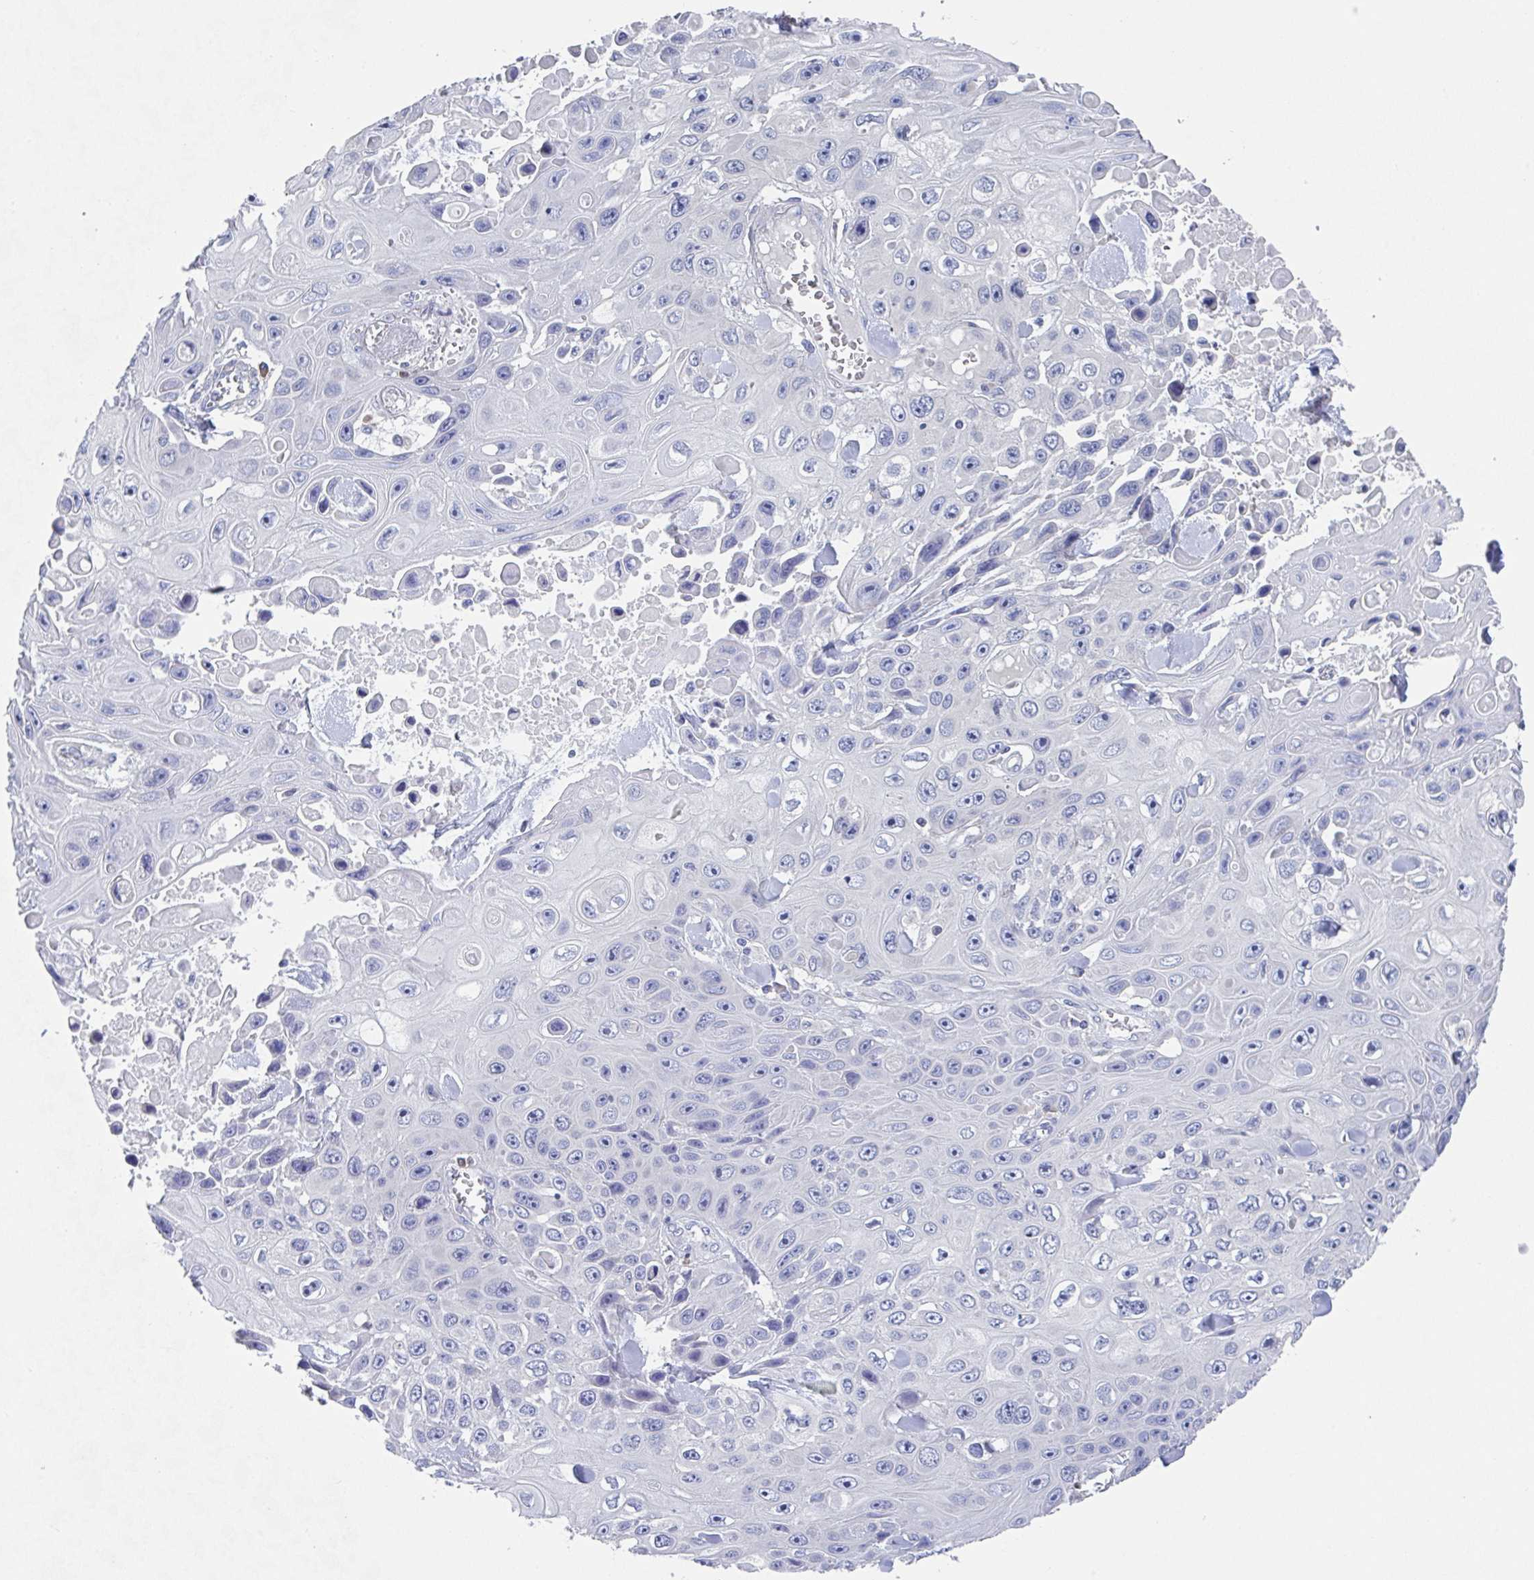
{"staining": {"intensity": "negative", "quantity": "none", "location": "none"}, "tissue": "skin cancer", "cell_type": "Tumor cells", "image_type": "cancer", "snomed": [{"axis": "morphology", "description": "Squamous cell carcinoma, NOS"}, {"axis": "topography", "description": "Skin"}], "caption": "The photomicrograph exhibits no significant staining in tumor cells of squamous cell carcinoma (skin).", "gene": "LRRC58", "patient": {"sex": "male", "age": 82}}